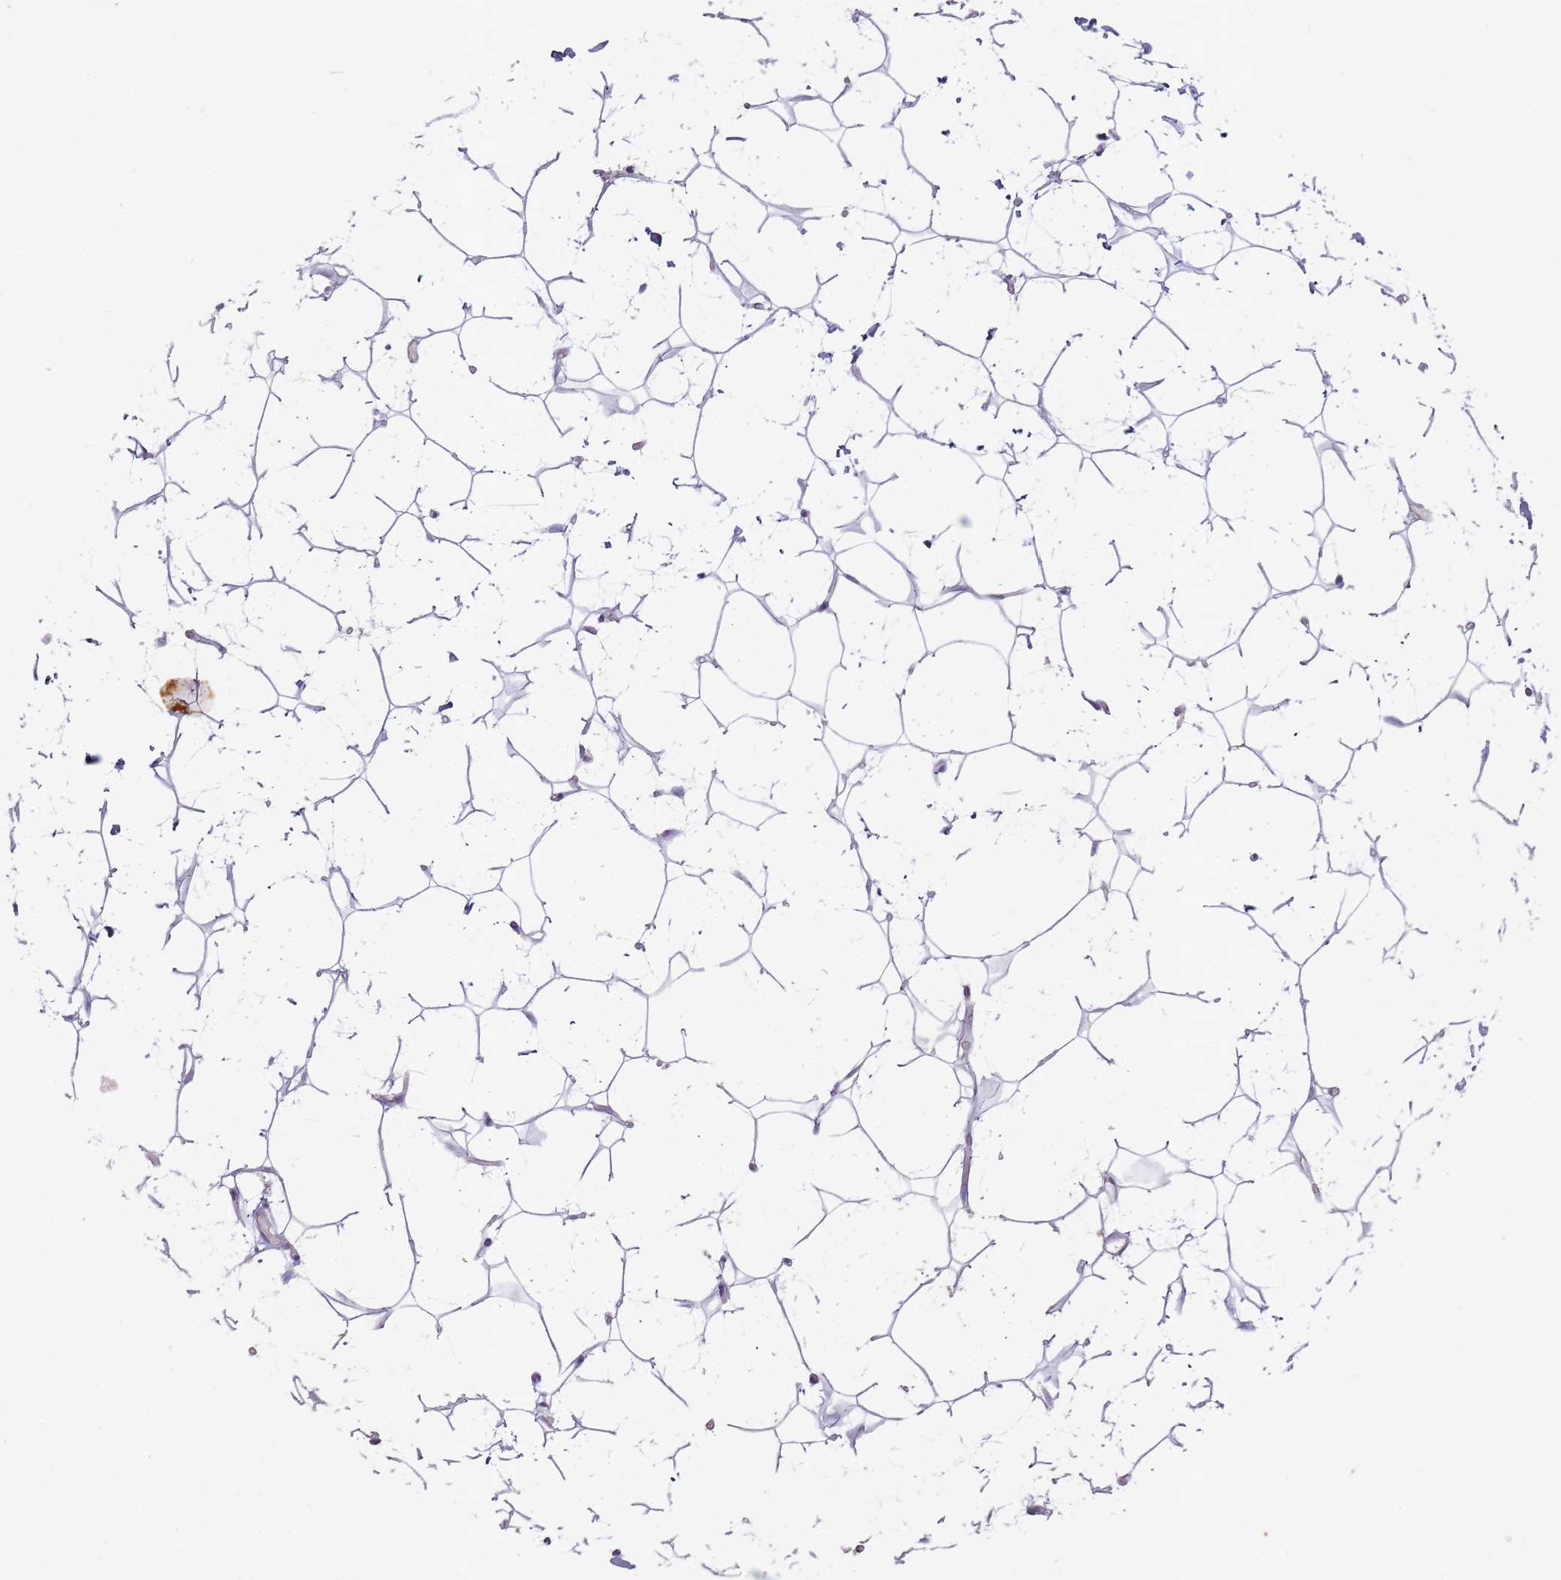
{"staining": {"intensity": "negative", "quantity": "none", "location": "none"}, "tissue": "adipose tissue", "cell_type": "Adipocytes", "image_type": "normal", "snomed": [{"axis": "morphology", "description": "Normal tissue, NOS"}, {"axis": "topography", "description": "Breast"}], "caption": "High magnification brightfield microscopy of benign adipose tissue stained with DAB (3,3'-diaminobenzidine) (brown) and counterstained with hematoxylin (blue): adipocytes show no significant staining. Nuclei are stained in blue.", "gene": "STYK1", "patient": {"sex": "female", "age": 26}}